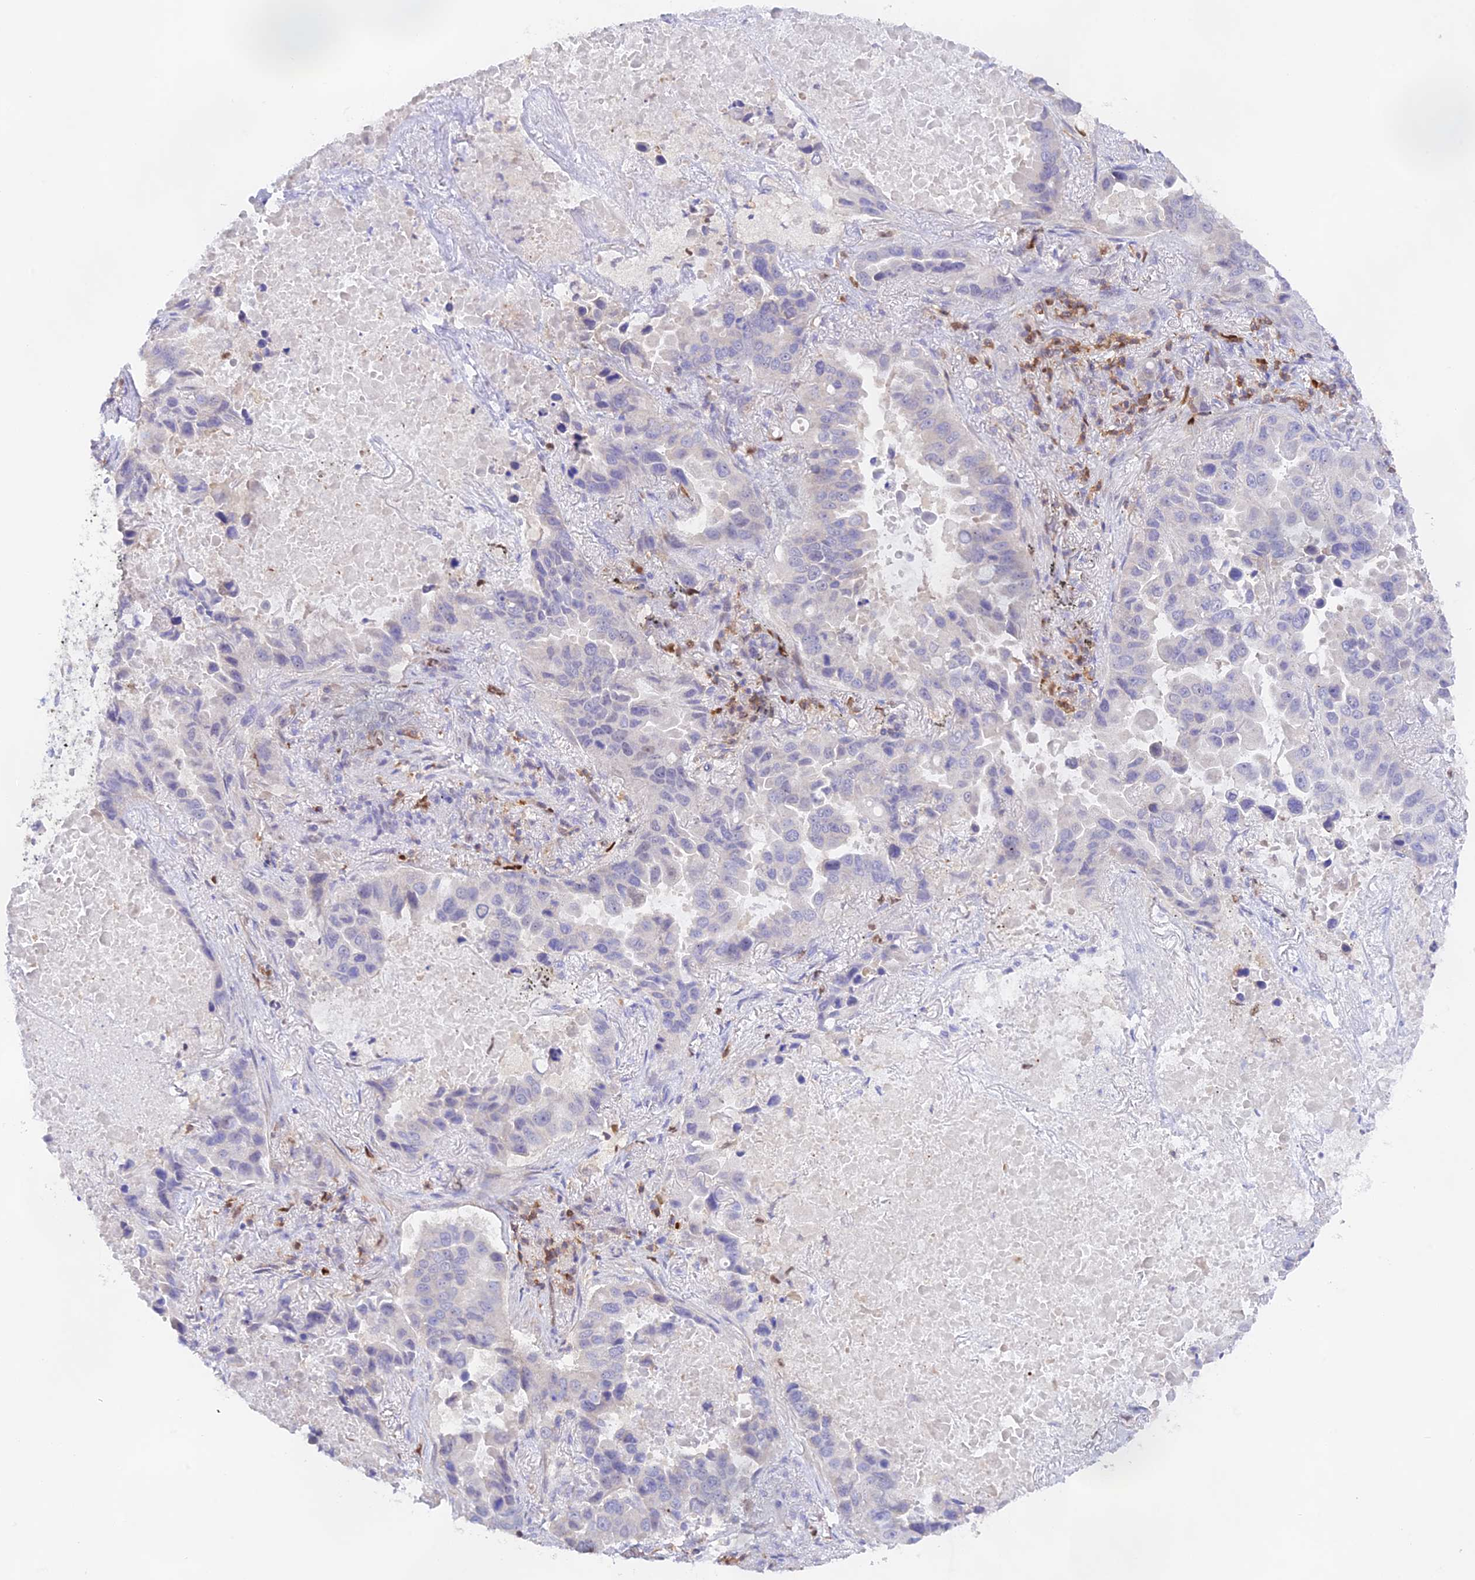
{"staining": {"intensity": "negative", "quantity": "none", "location": "none"}, "tissue": "lung cancer", "cell_type": "Tumor cells", "image_type": "cancer", "snomed": [{"axis": "morphology", "description": "Adenocarcinoma, NOS"}, {"axis": "topography", "description": "Lung"}], "caption": "This is a histopathology image of IHC staining of lung adenocarcinoma, which shows no staining in tumor cells. (IHC, brightfield microscopy, high magnification).", "gene": "DENND1C", "patient": {"sex": "male", "age": 64}}